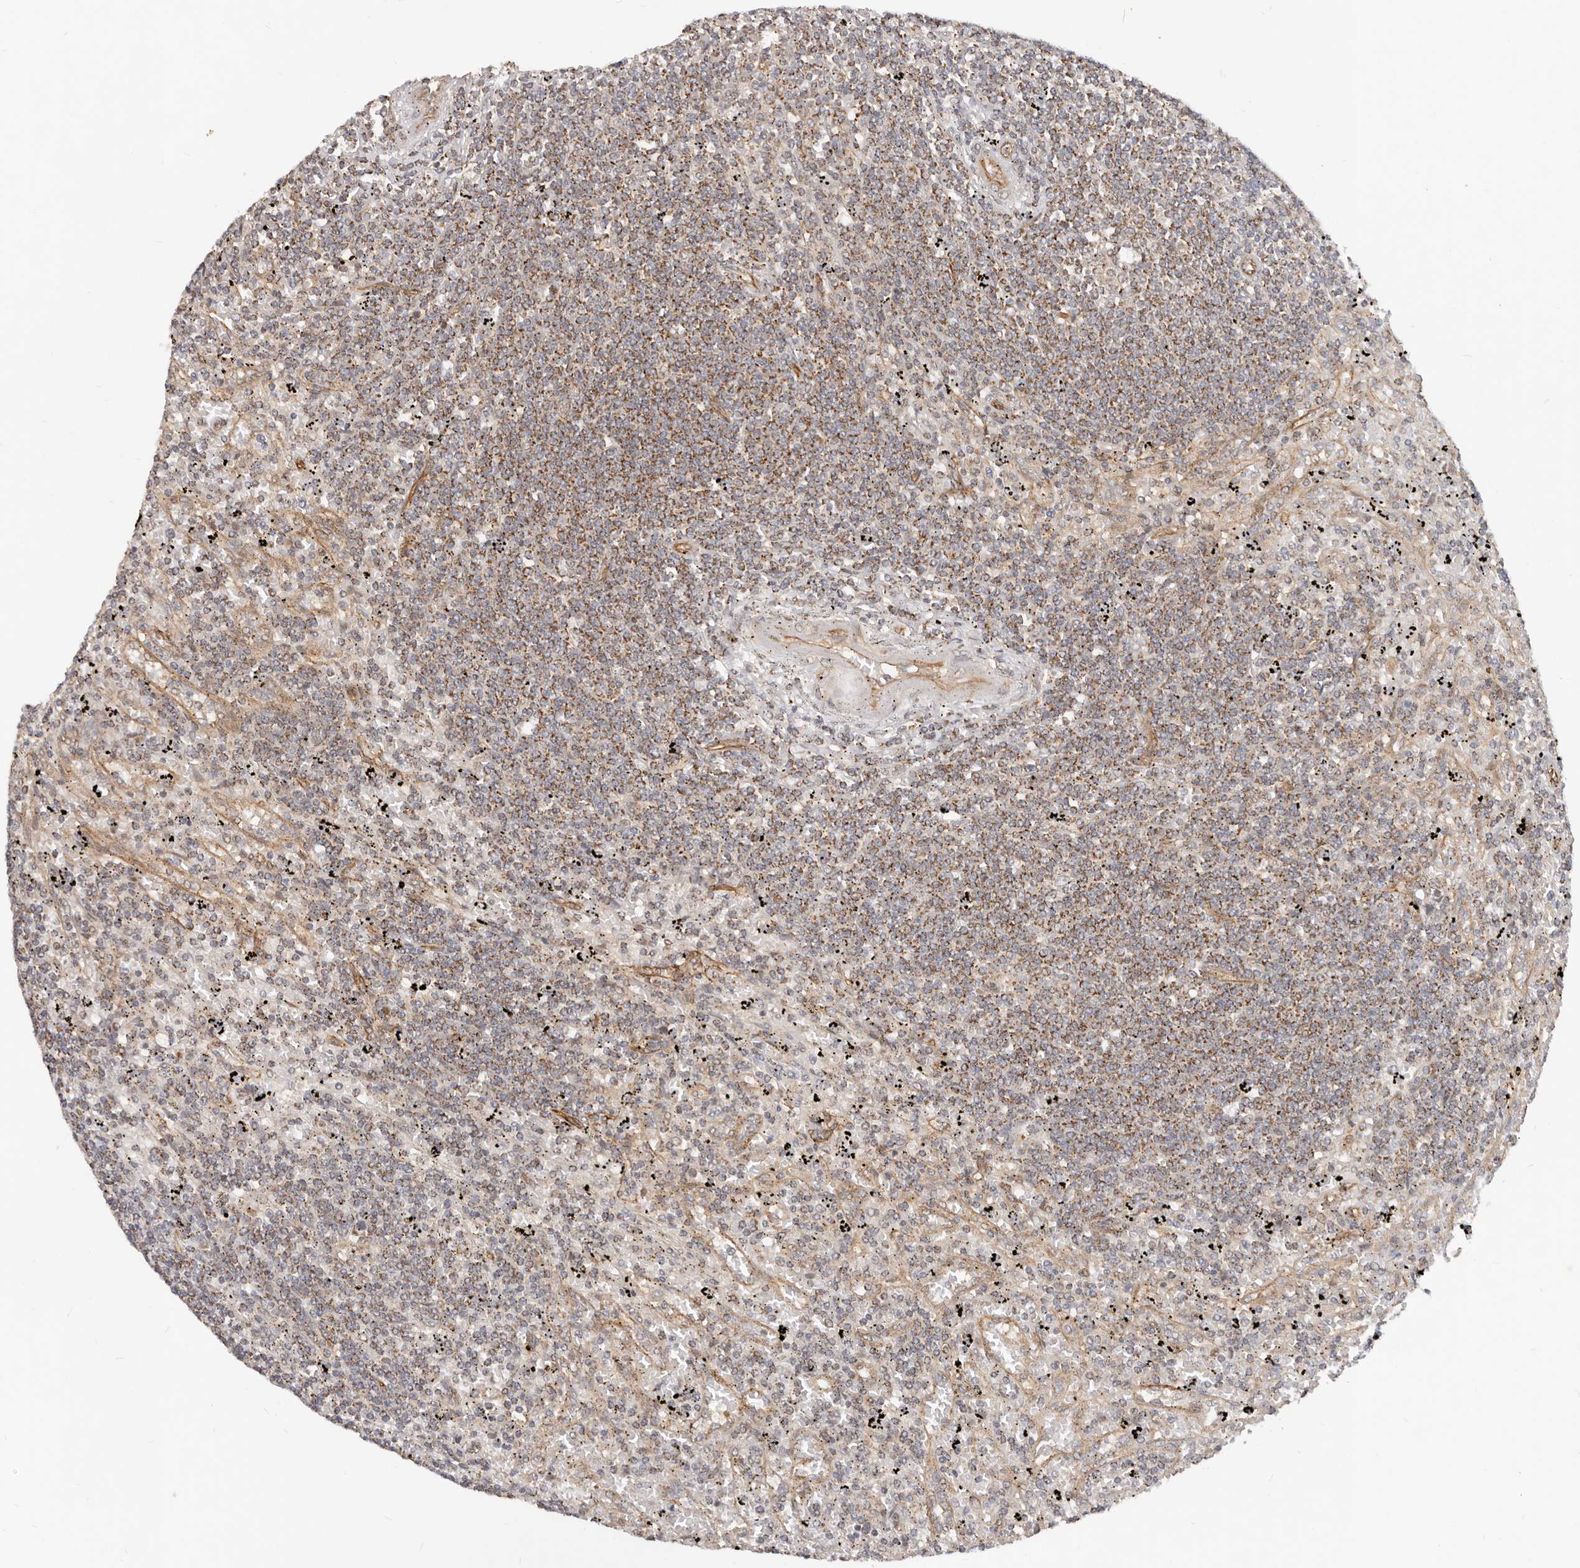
{"staining": {"intensity": "moderate", "quantity": ">75%", "location": "cytoplasmic/membranous"}, "tissue": "lymphoma", "cell_type": "Tumor cells", "image_type": "cancer", "snomed": [{"axis": "morphology", "description": "Malignant lymphoma, non-Hodgkin's type, Low grade"}, {"axis": "topography", "description": "Spleen"}], "caption": "Protein expression analysis of low-grade malignant lymphoma, non-Hodgkin's type demonstrates moderate cytoplasmic/membranous positivity in approximately >75% of tumor cells.", "gene": "USP49", "patient": {"sex": "male", "age": 76}}